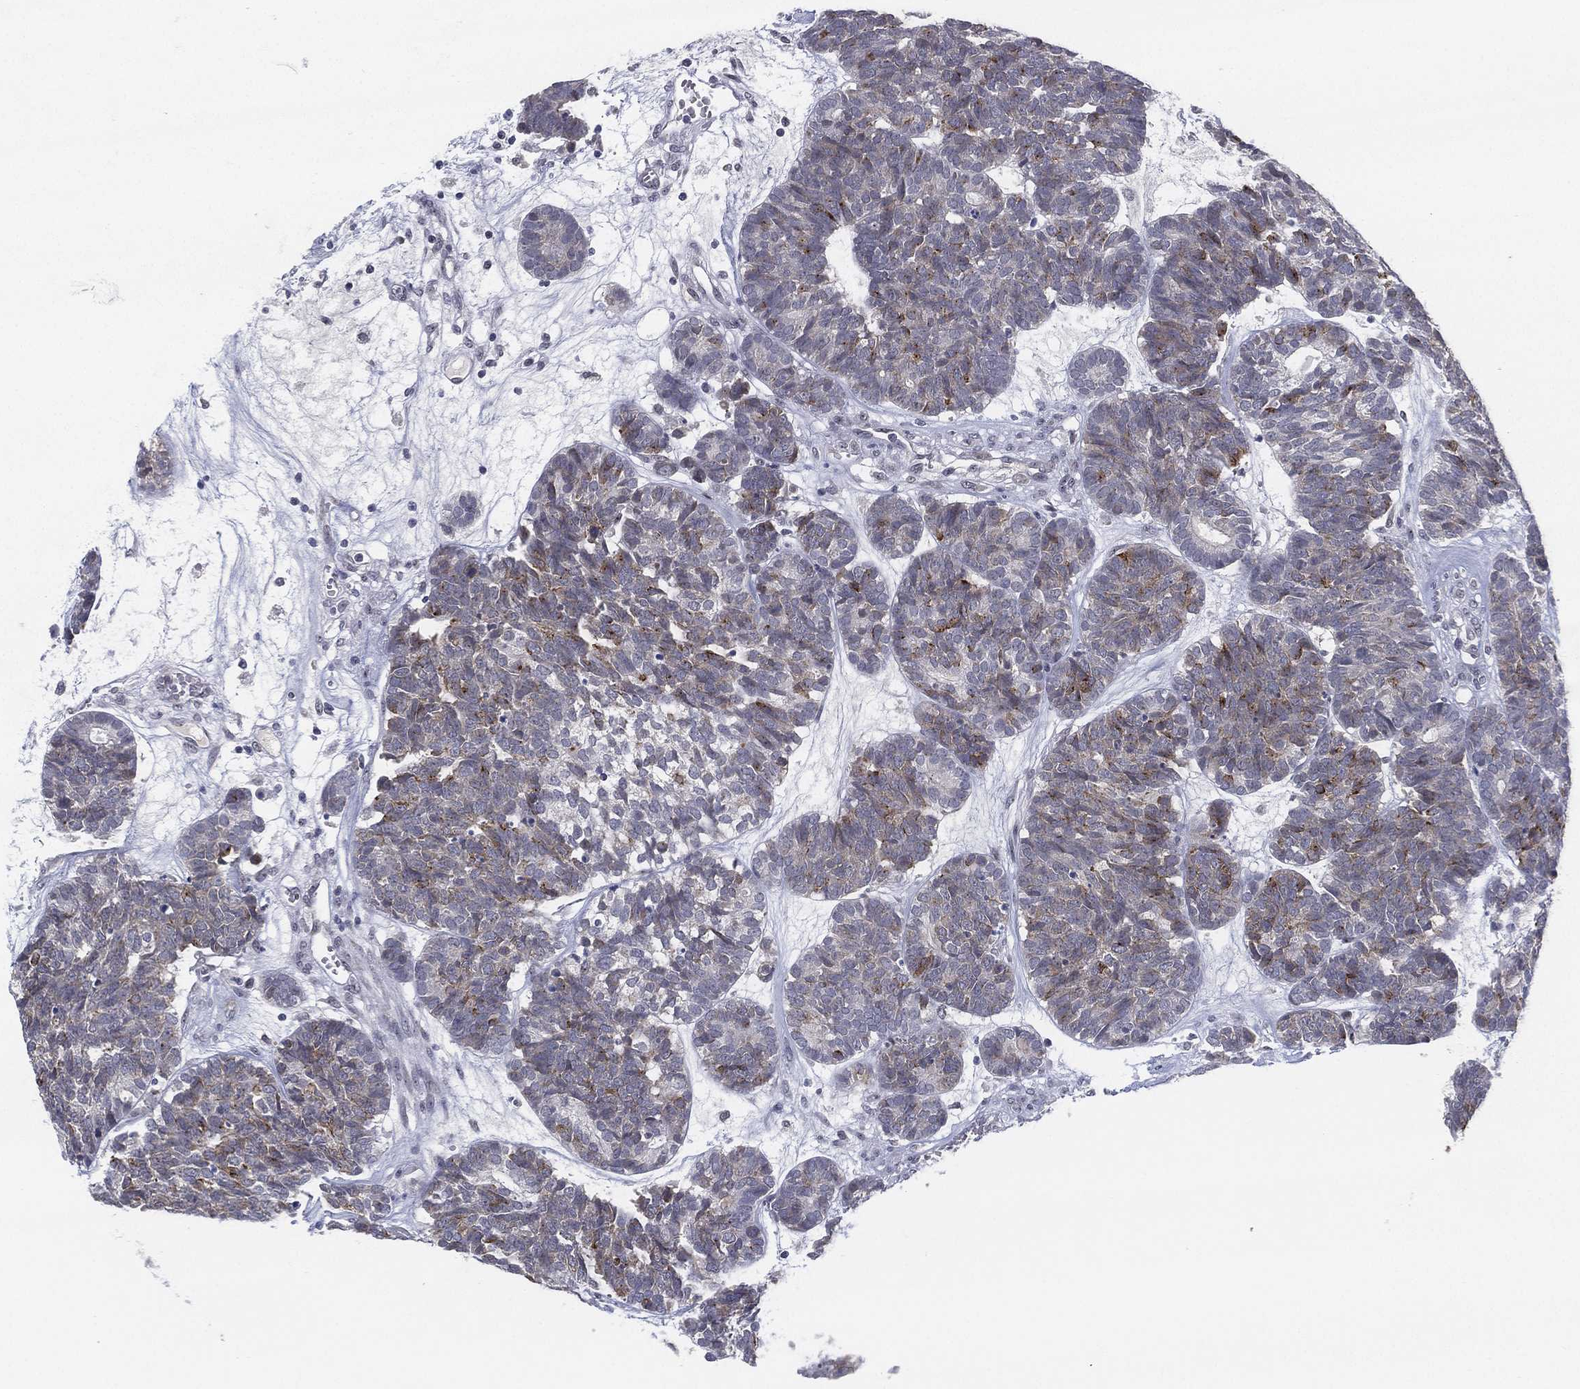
{"staining": {"intensity": "weak", "quantity": "<25%", "location": "cytoplasmic/membranous"}, "tissue": "head and neck cancer", "cell_type": "Tumor cells", "image_type": "cancer", "snomed": [{"axis": "morphology", "description": "Adenocarcinoma, NOS"}, {"axis": "topography", "description": "Head-Neck"}], "caption": "This micrograph is of head and neck adenocarcinoma stained with immunohistochemistry to label a protein in brown with the nuclei are counter-stained blue. There is no staining in tumor cells.", "gene": "MS4A8", "patient": {"sex": "female", "age": 81}}